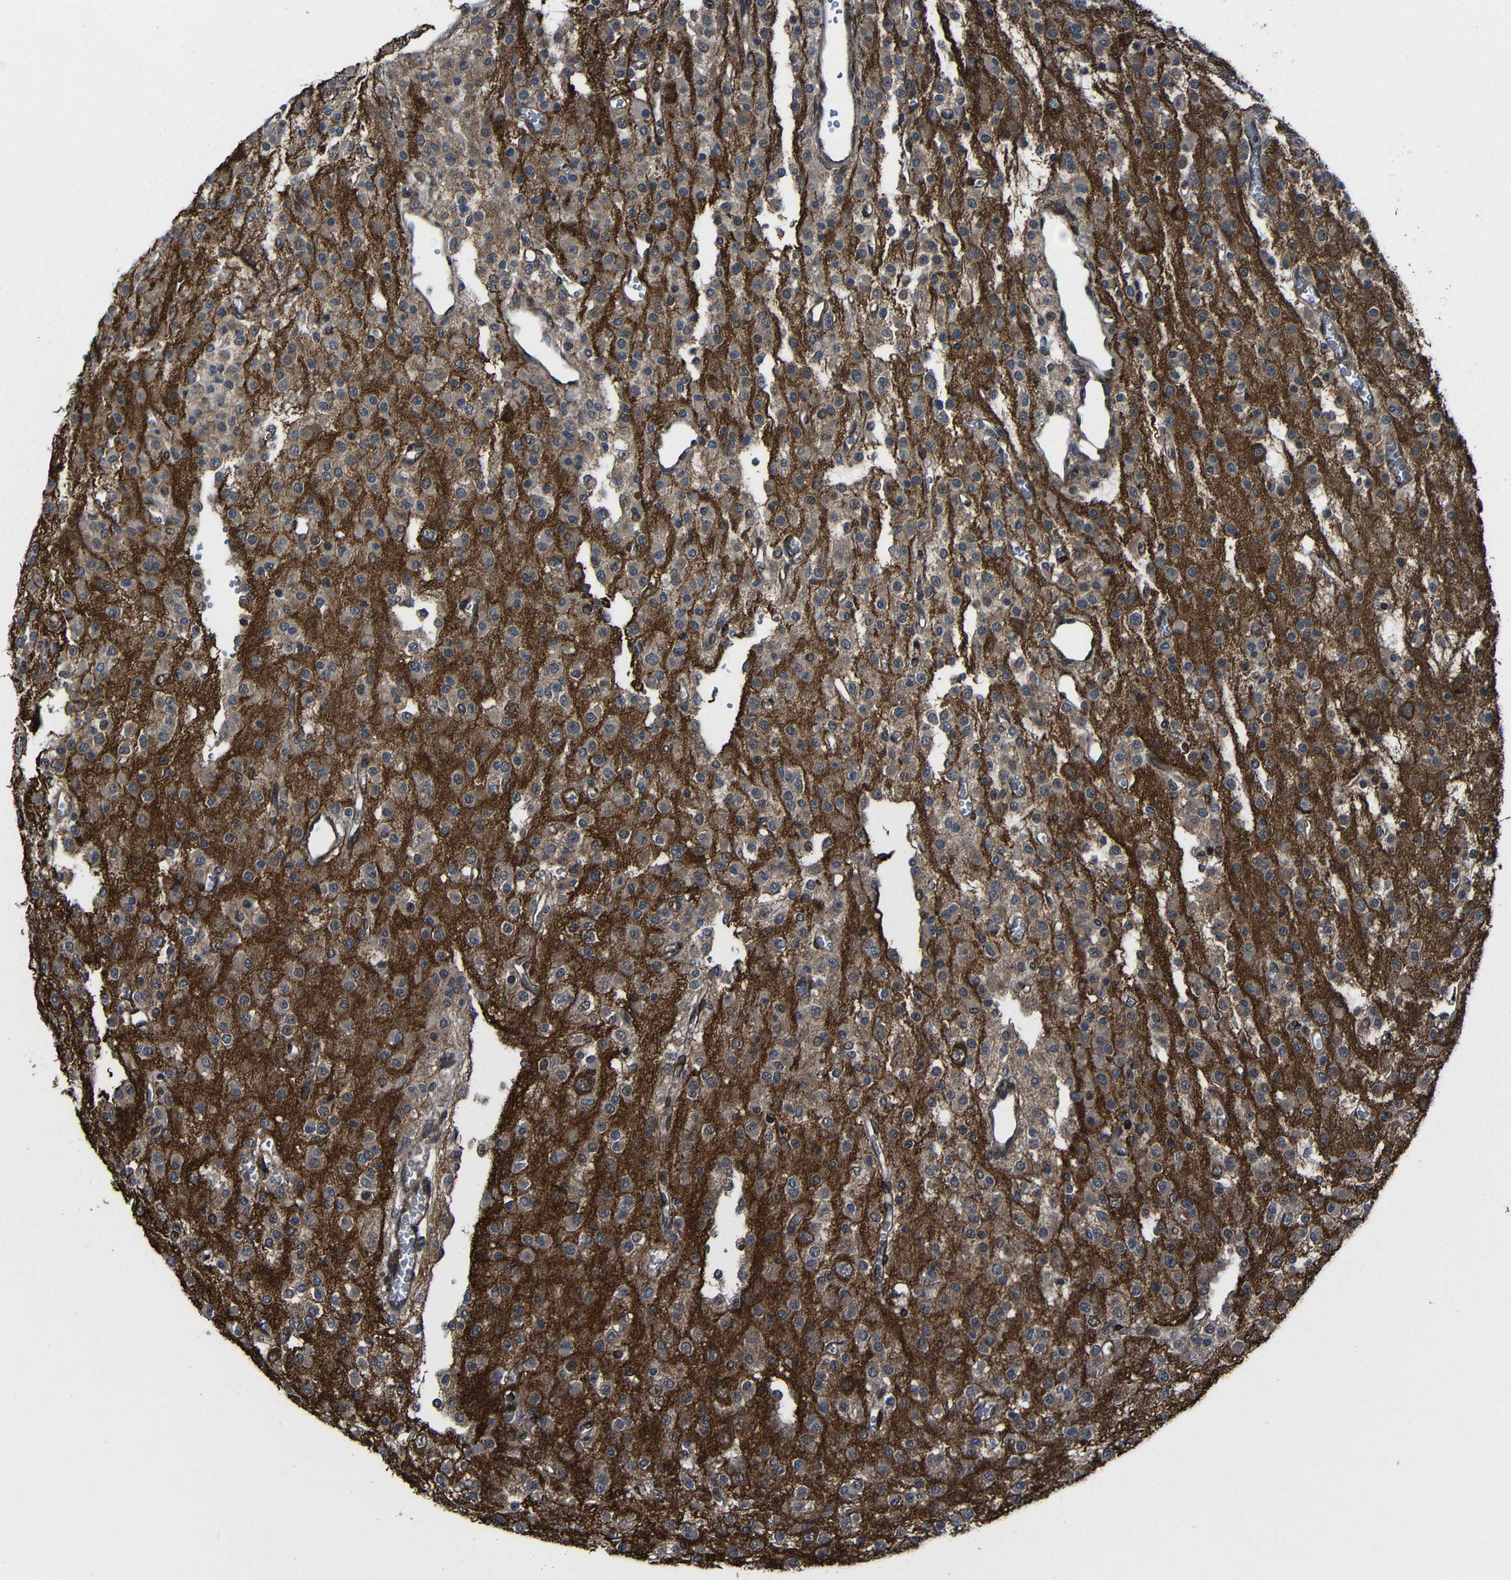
{"staining": {"intensity": "moderate", "quantity": ">75%", "location": "cytoplasmic/membranous"}, "tissue": "glioma", "cell_type": "Tumor cells", "image_type": "cancer", "snomed": [{"axis": "morphology", "description": "Glioma, malignant, Low grade"}, {"axis": "topography", "description": "Brain"}], "caption": "Human low-grade glioma (malignant) stained for a protein (brown) displays moderate cytoplasmic/membranous positive staining in approximately >75% of tumor cells.", "gene": "KIAA0513", "patient": {"sex": "male", "age": 38}}